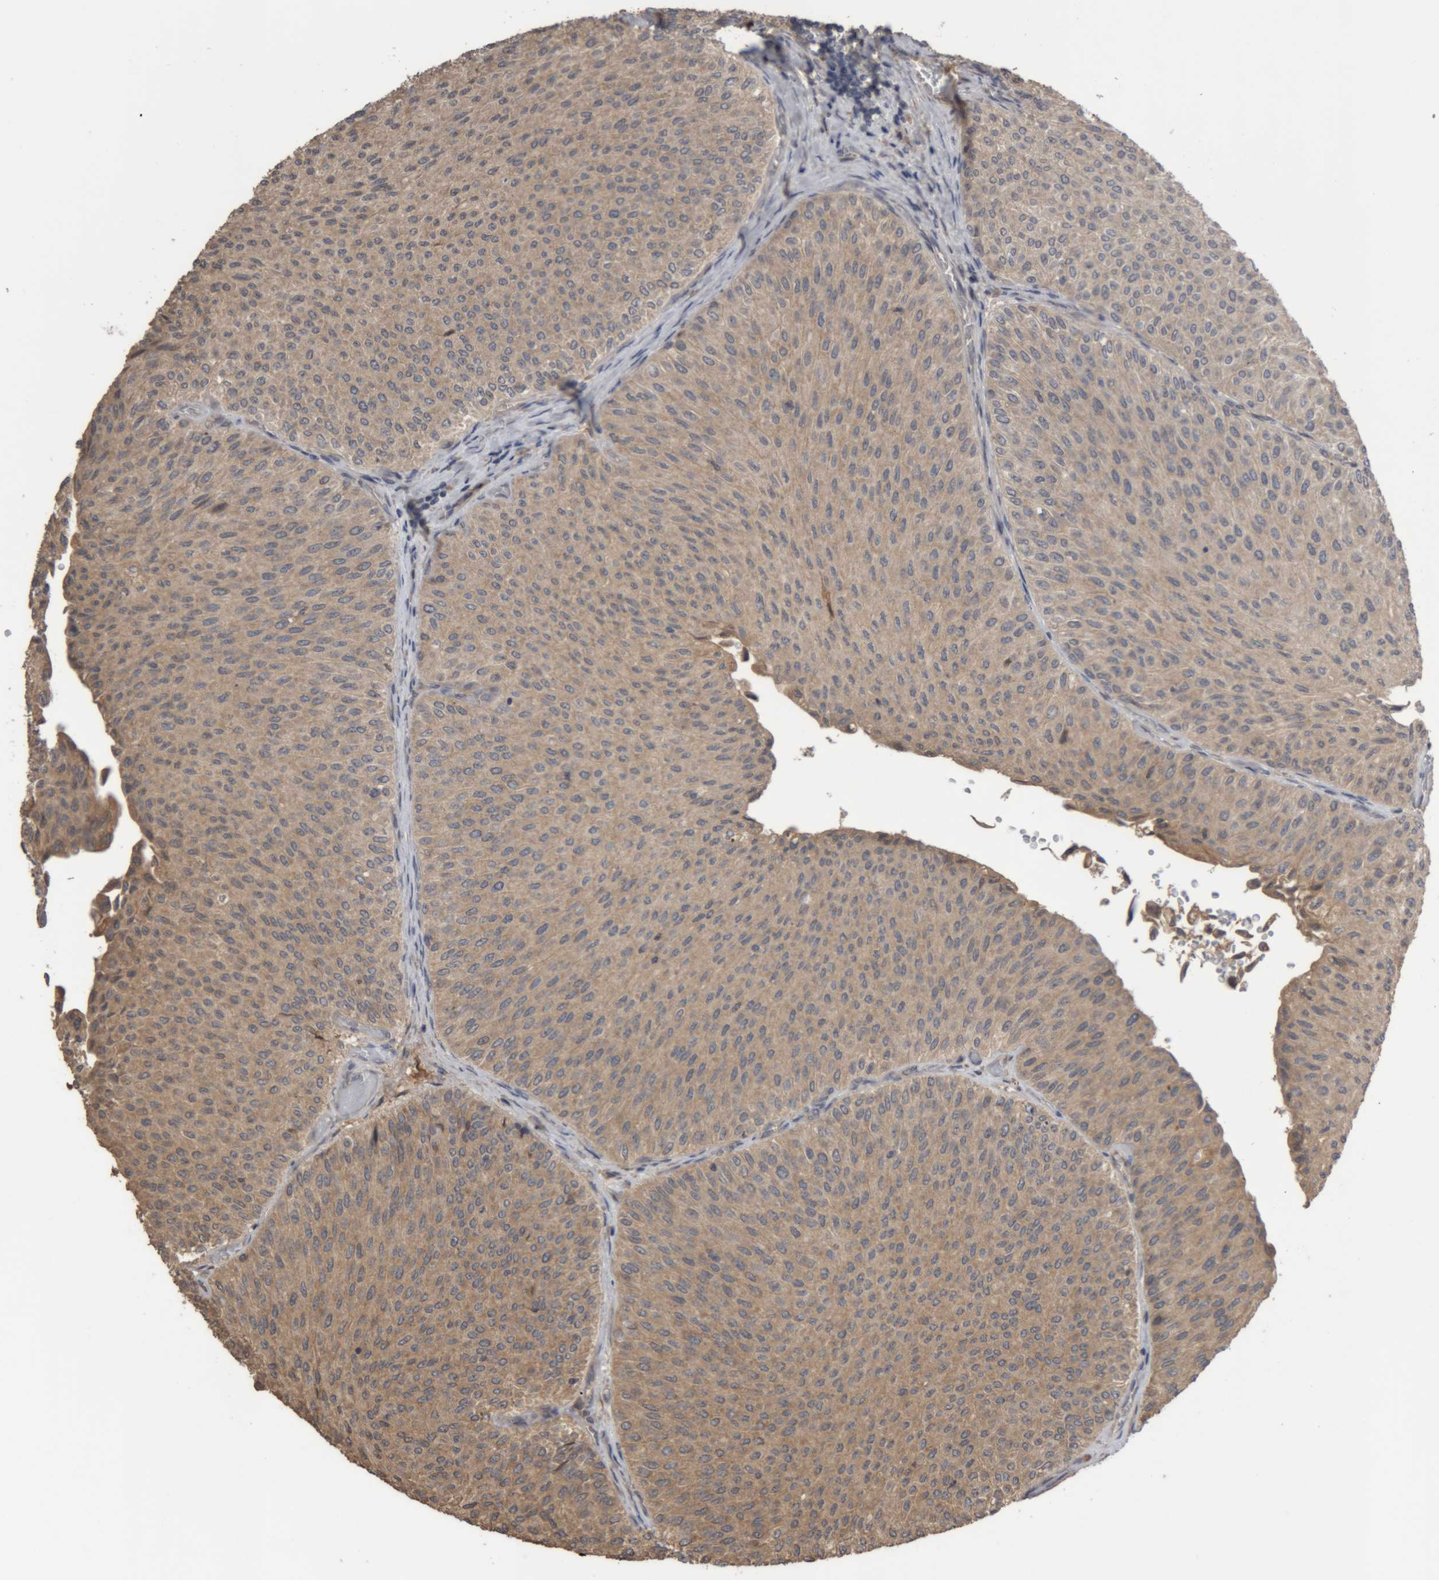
{"staining": {"intensity": "weak", "quantity": ">75%", "location": "cytoplasmic/membranous"}, "tissue": "urothelial cancer", "cell_type": "Tumor cells", "image_type": "cancer", "snomed": [{"axis": "morphology", "description": "Urothelial carcinoma, Low grade"}, {"axis": "topography", "description": "Urinary bladder"}], "caption": "DAB (3,3'-diaminobenzidine) immunohistochemical staining of urothelial cancer displays weak cytoplasmic/membranous protein expression in approximately >75% of tumor cells.", "gene": "TMED7", "patient": {"sex": "male", "age": 78}}